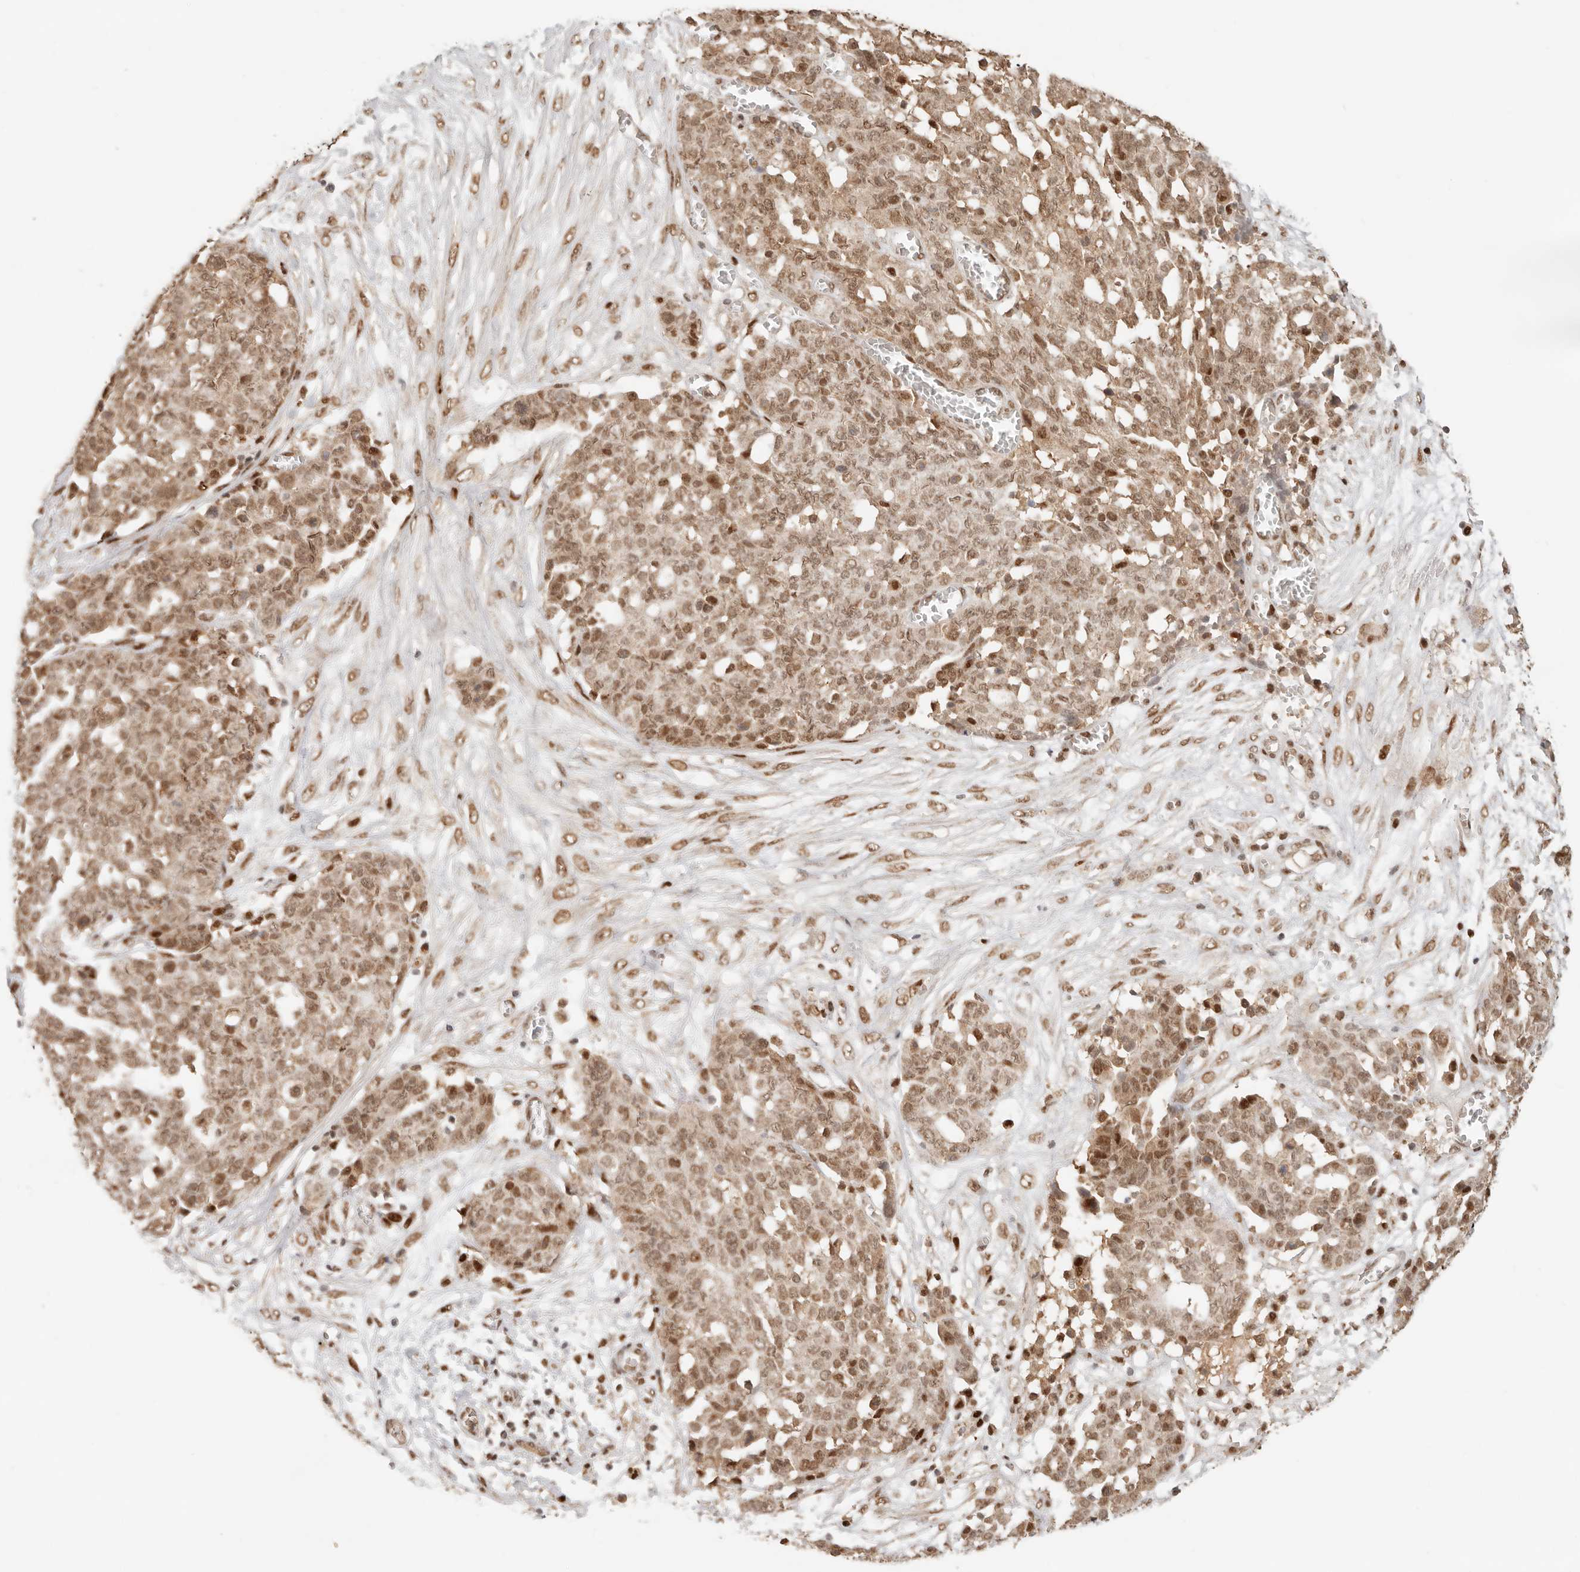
{"staining": {"intensity": "moderate", "quantity": ">75%", "location": "nuclear"}, "tissue": "ovarian cancer", "cell_type": "Tumor cells", "image_type": "cancer", "snomed": [{"axis": "morphology", "description": "Cystadenocarcinoma, serous, NOS"}, {"axis": "topography", "description": "Soft tissue"}, {"axis": "topography", "description": "Ovary"}], "caption": "This histopathology image reveals IHC staining of human ovarian cancer, with medium moderate nuclear staining in about >75% of tumor cells.", "gene": "NPAS2", "patient": {"sex": "female", "age": 57}}